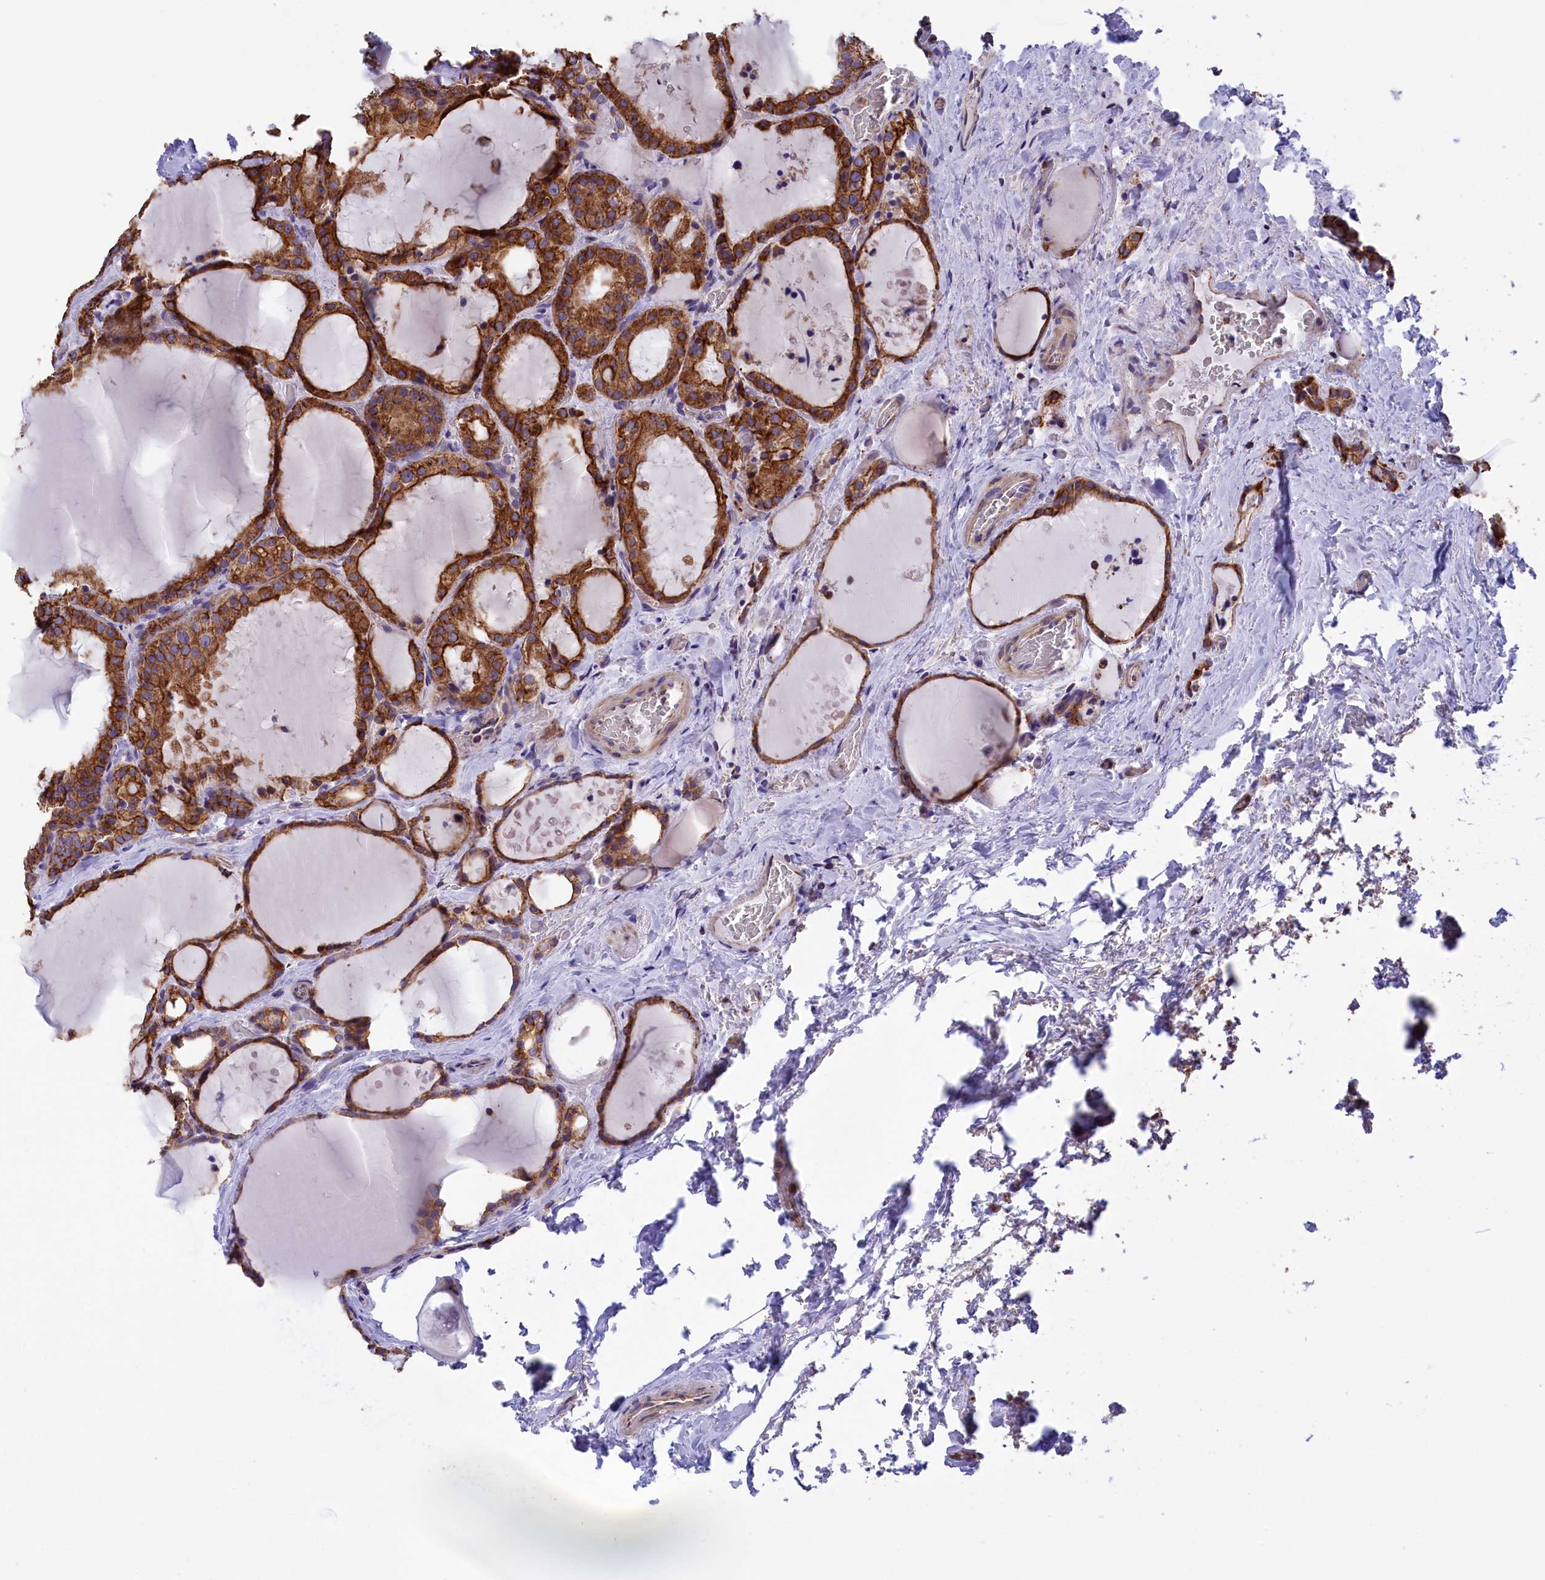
{"staining": {"intensity": "strong", "quantity": ">75%", "location": "cytoplasmic/membranous"}, "tissue": "thyroid cancer", "cell_type": "Tumor cells", "image_type": "cancer", "snomed": [{"axis": "morphology", "description": "Papillary adenocarcinoma, NOS"}, {"axis": "topography", "description": "Thyroid gland"}], "caption": "Protein expression analysis of thyroid cancer demonstrates strong cytoplasmic/membranous staining in approximately >75% of tumor cells.", "gene": "GATB", "patient": {"sex": "male", "age": 77}}